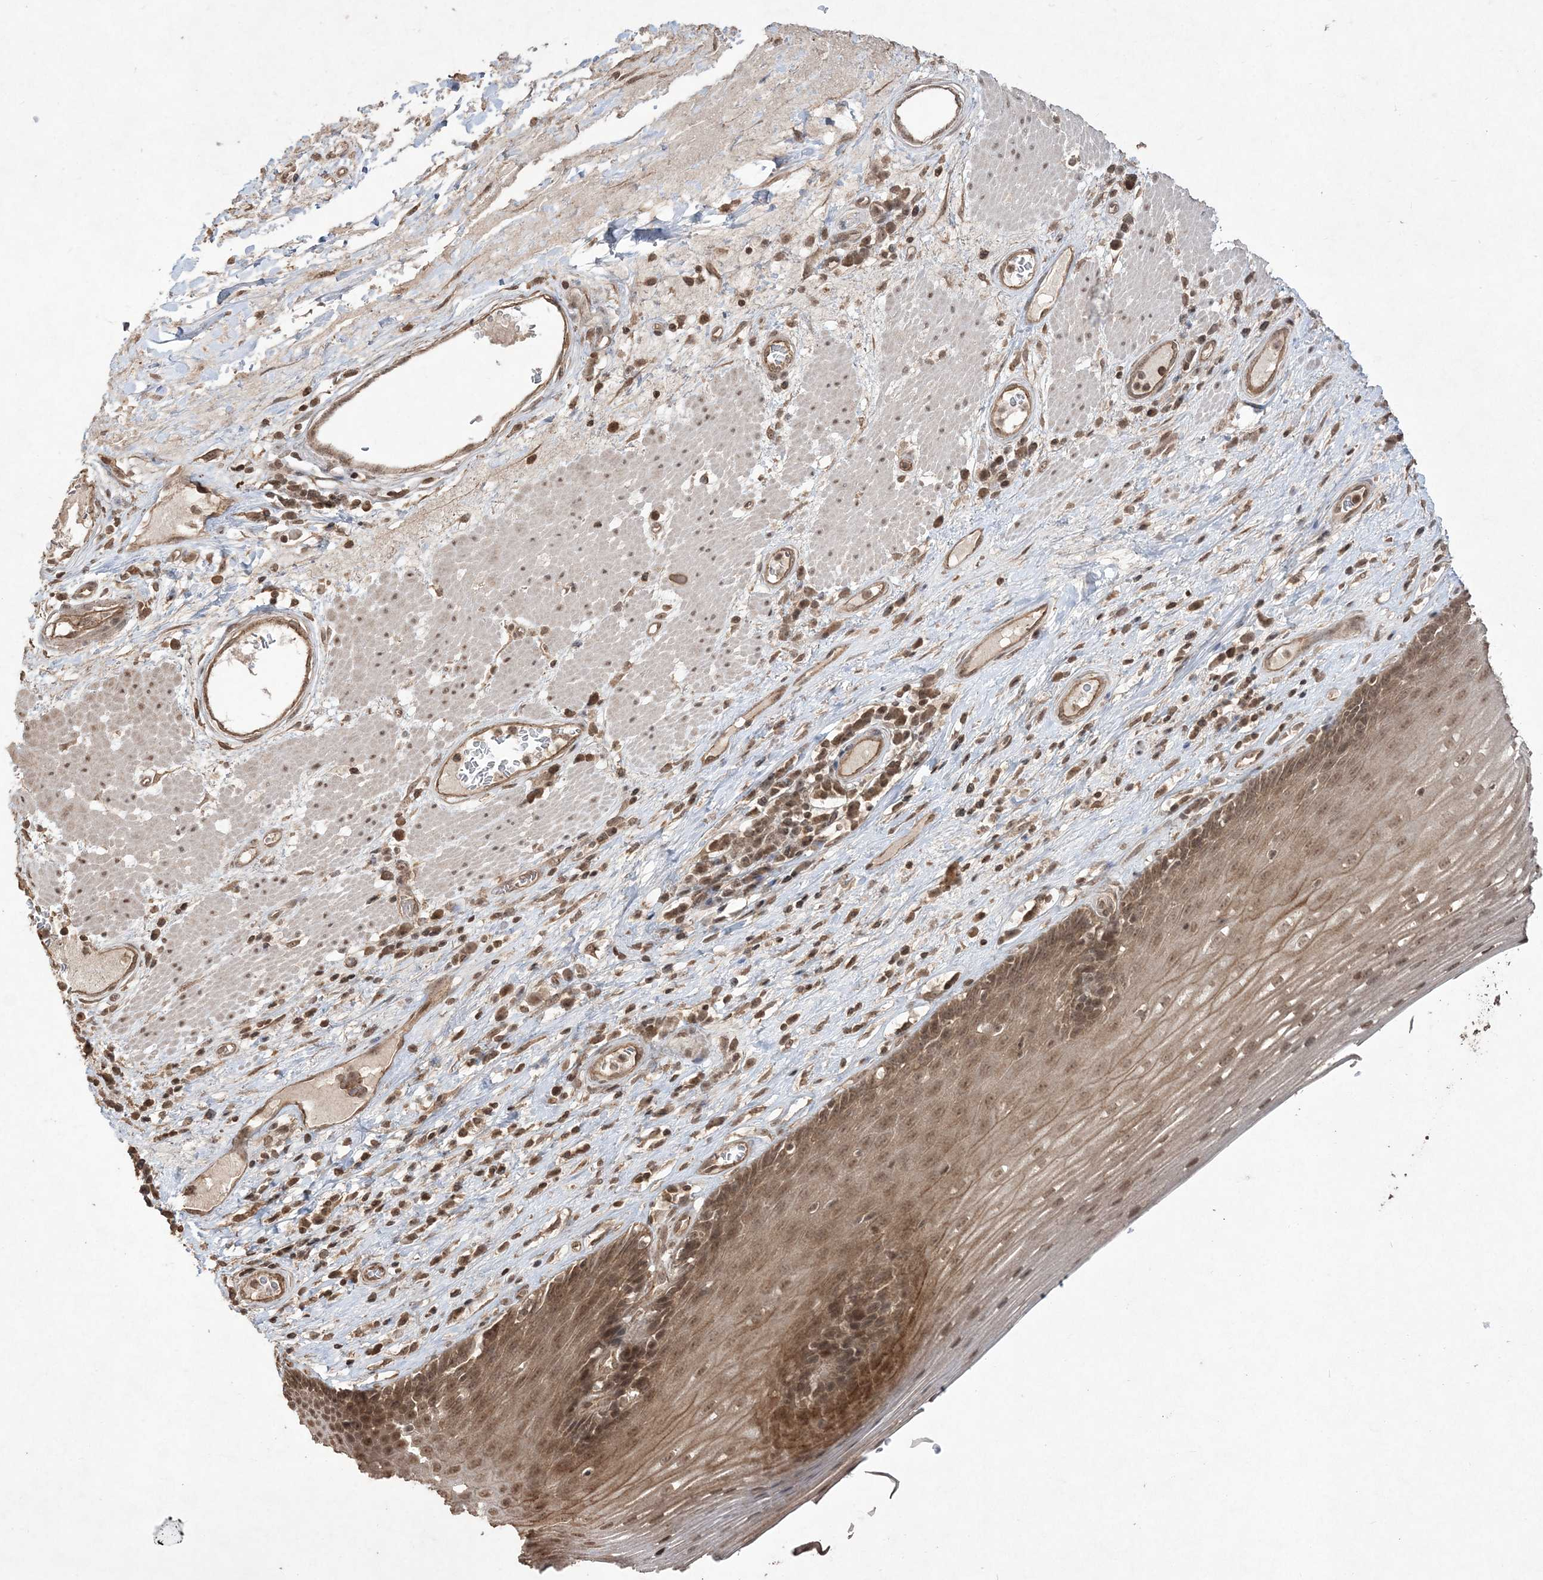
{"staining": {"intensity": "moderate", "quantity": ">75%", "location": "cytoplasmic/membranous,nuclear"}, "tissue": "esophagus", "cell_type": "Squamous epithelial cells", "image_type": "normal", "snomed": [{"axis": "morphology", "description": "Normal tissue, NOS"}, {"axis": "topography", "description": "Esophagus"}], "caption": "Protein positivity by immunohistochemistry displays moderate cytoplasmic/membranous,nuclear staining in approximately >75% of squamous epithelial cells in benign esophagus. (DAB (3,3'-diaminobenzidine) IHC, brown staining for protein, blue staining for nuclei).", "gene": "EHHADH", "patient": {"sex": "male", "age": 62}}